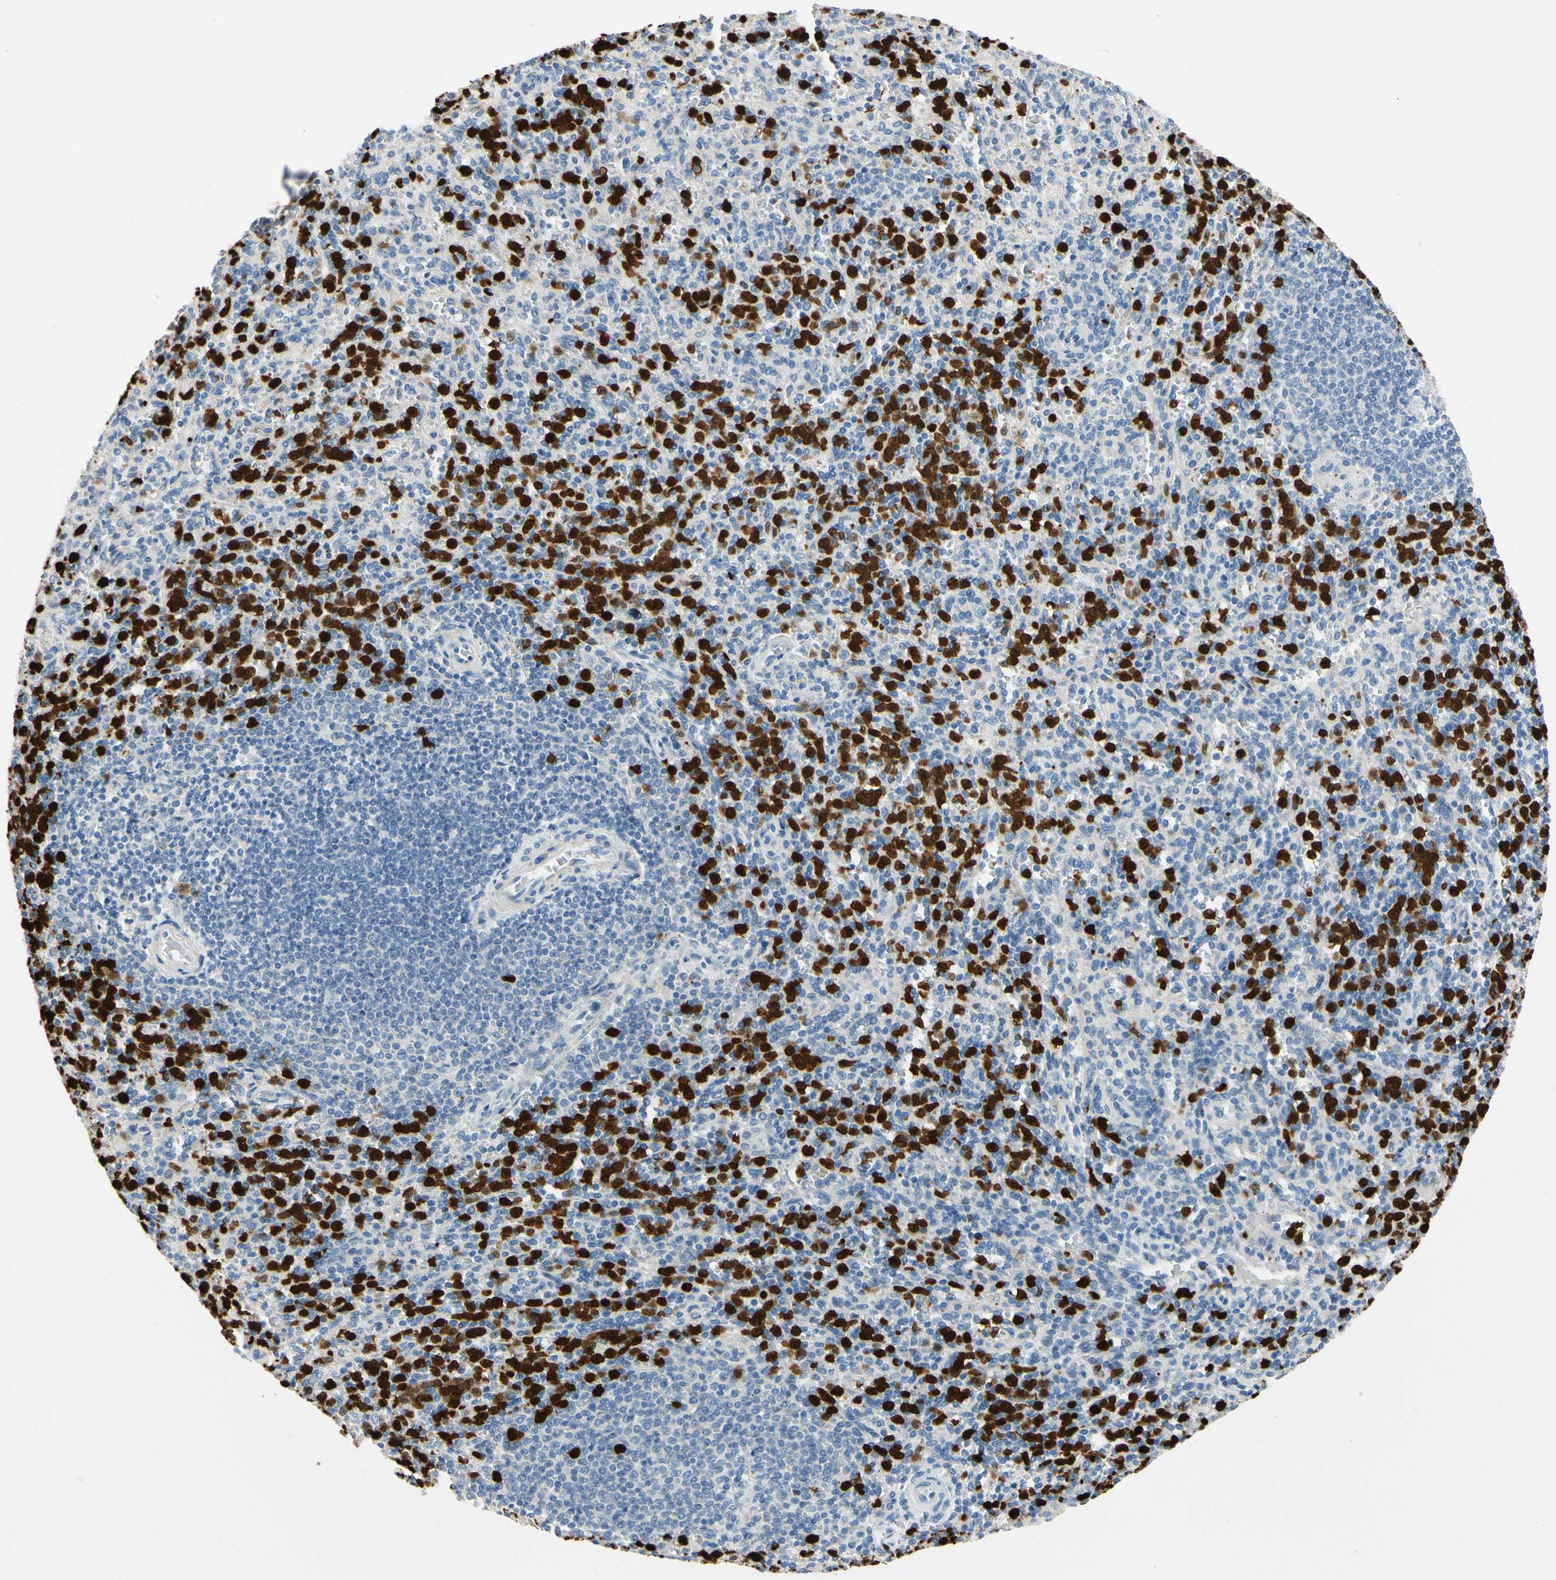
{"staining": {"intensity": "strong", "quantity": "25%-75%", "location": "cytoplasmic/membranous,nuclear"}, "tissue": "spleen", "cell_type": "Cells in red pulp", "image_type": "normal", "snomed": [{"axis": "morphology", "description": "Normal tissue, NOS"}, {"axis": "topography", "description": "Spleen"}], "caption": "Spleen stained with DAB (3,3'-diaminobenzidine) immunohistochemistry exhibits high levels of strong cytoplasmic/membranous,nuclear positivity in approximately 25%-75% of cells in red pulp.", "gene": "TRAF5", "patient": {"sex": "male", "age": 36}}